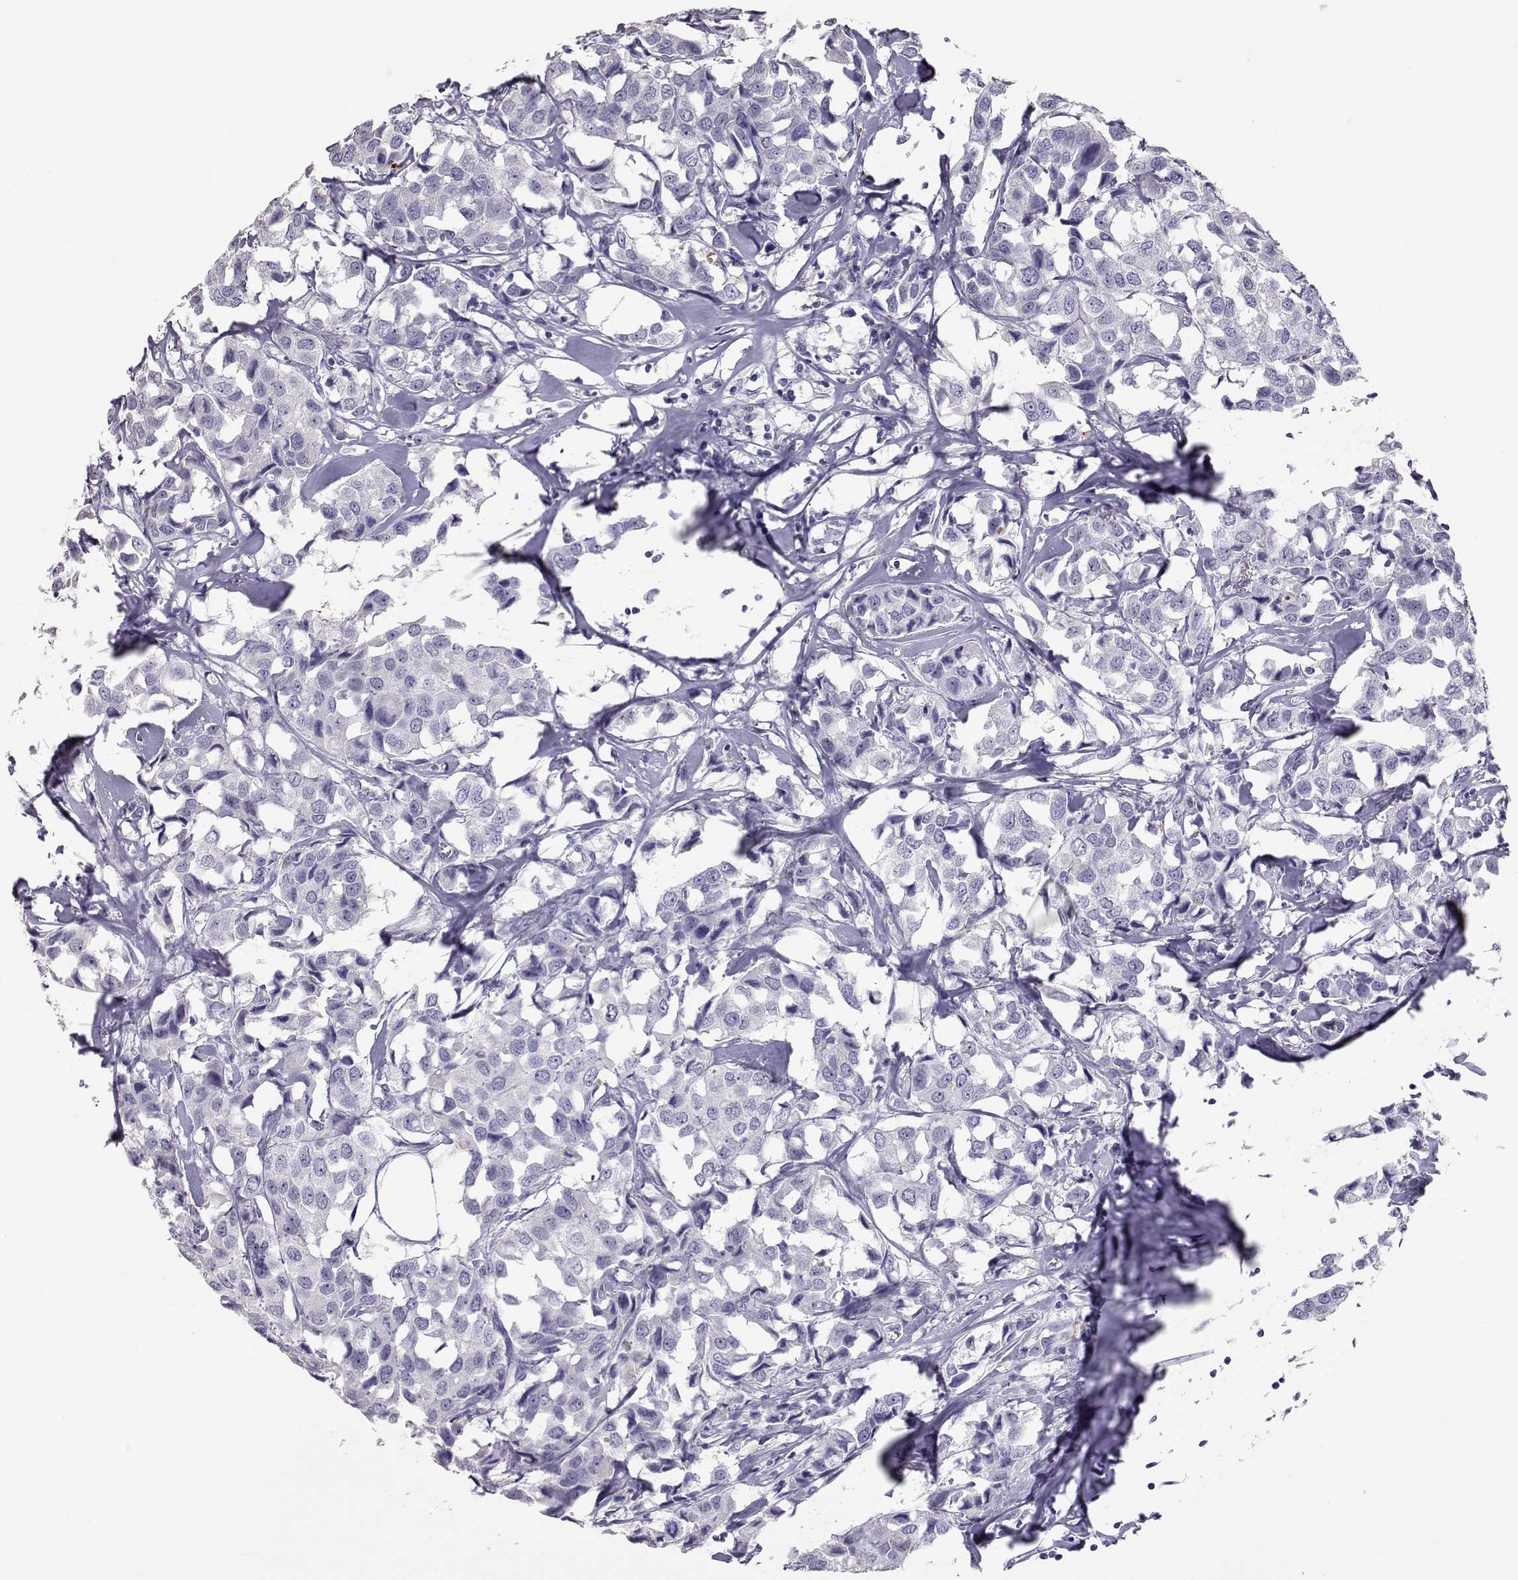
{"staining": {"intensity": "negative", "quantity": "none", "location": "none"}, "tissue": "breast cancer", "cell_type": "Tumor cells", "image_type": "cancer", "snomed": [{"axis": "morphology", "description": "Duct carcinoma"}, {"axis": "topography", "description": "Breast"}], "caption": "Tumor cells show no significant protein positivity in breast cancer. The staining is performed using DAB brown chromogen with nuclei counter-stained in using hematoxylin.", "gene": "PMCH", "patient": {"sex": "female", "age": 80}}